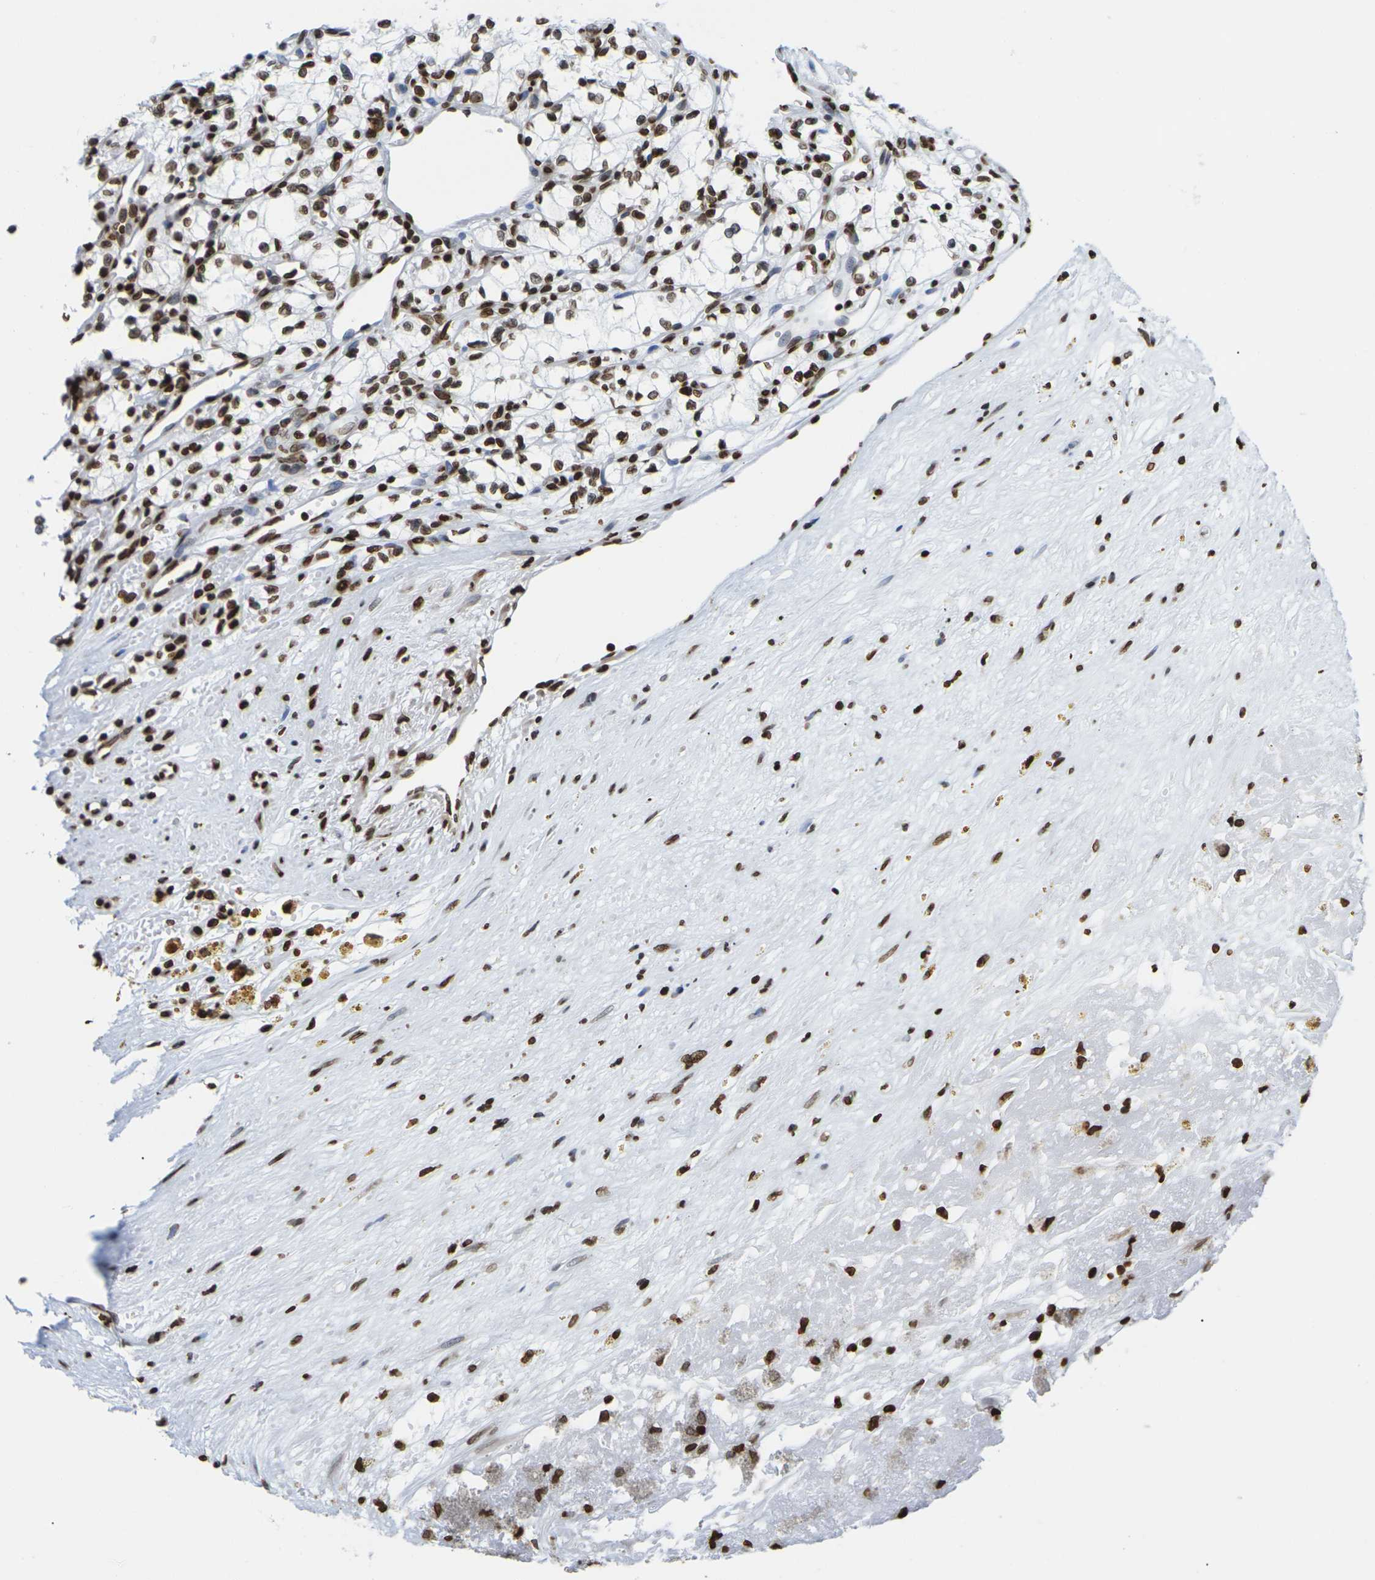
{"staining": {"intensity": "strong", "quantity": ">75%", "location": "nuclear"}, "tissue": "renal cancer", "cell_type": "Tumor cells", "image_type": "cancer", "snomed": [{"axis": "morphology", "description": "Normal tissue, NOS"}, {"axis": "morphology", "description": "Adenocarcinoma, NOS"}, {"axis": "topography", "description": "Kidney"}], "caption": "Immunohistochemical staining of human renal cancer displays strong nuclear protein positivity in about >75% of tumor cells.", "gene": "H2AC21", "patient": {"sex": "male", "age": 59}}